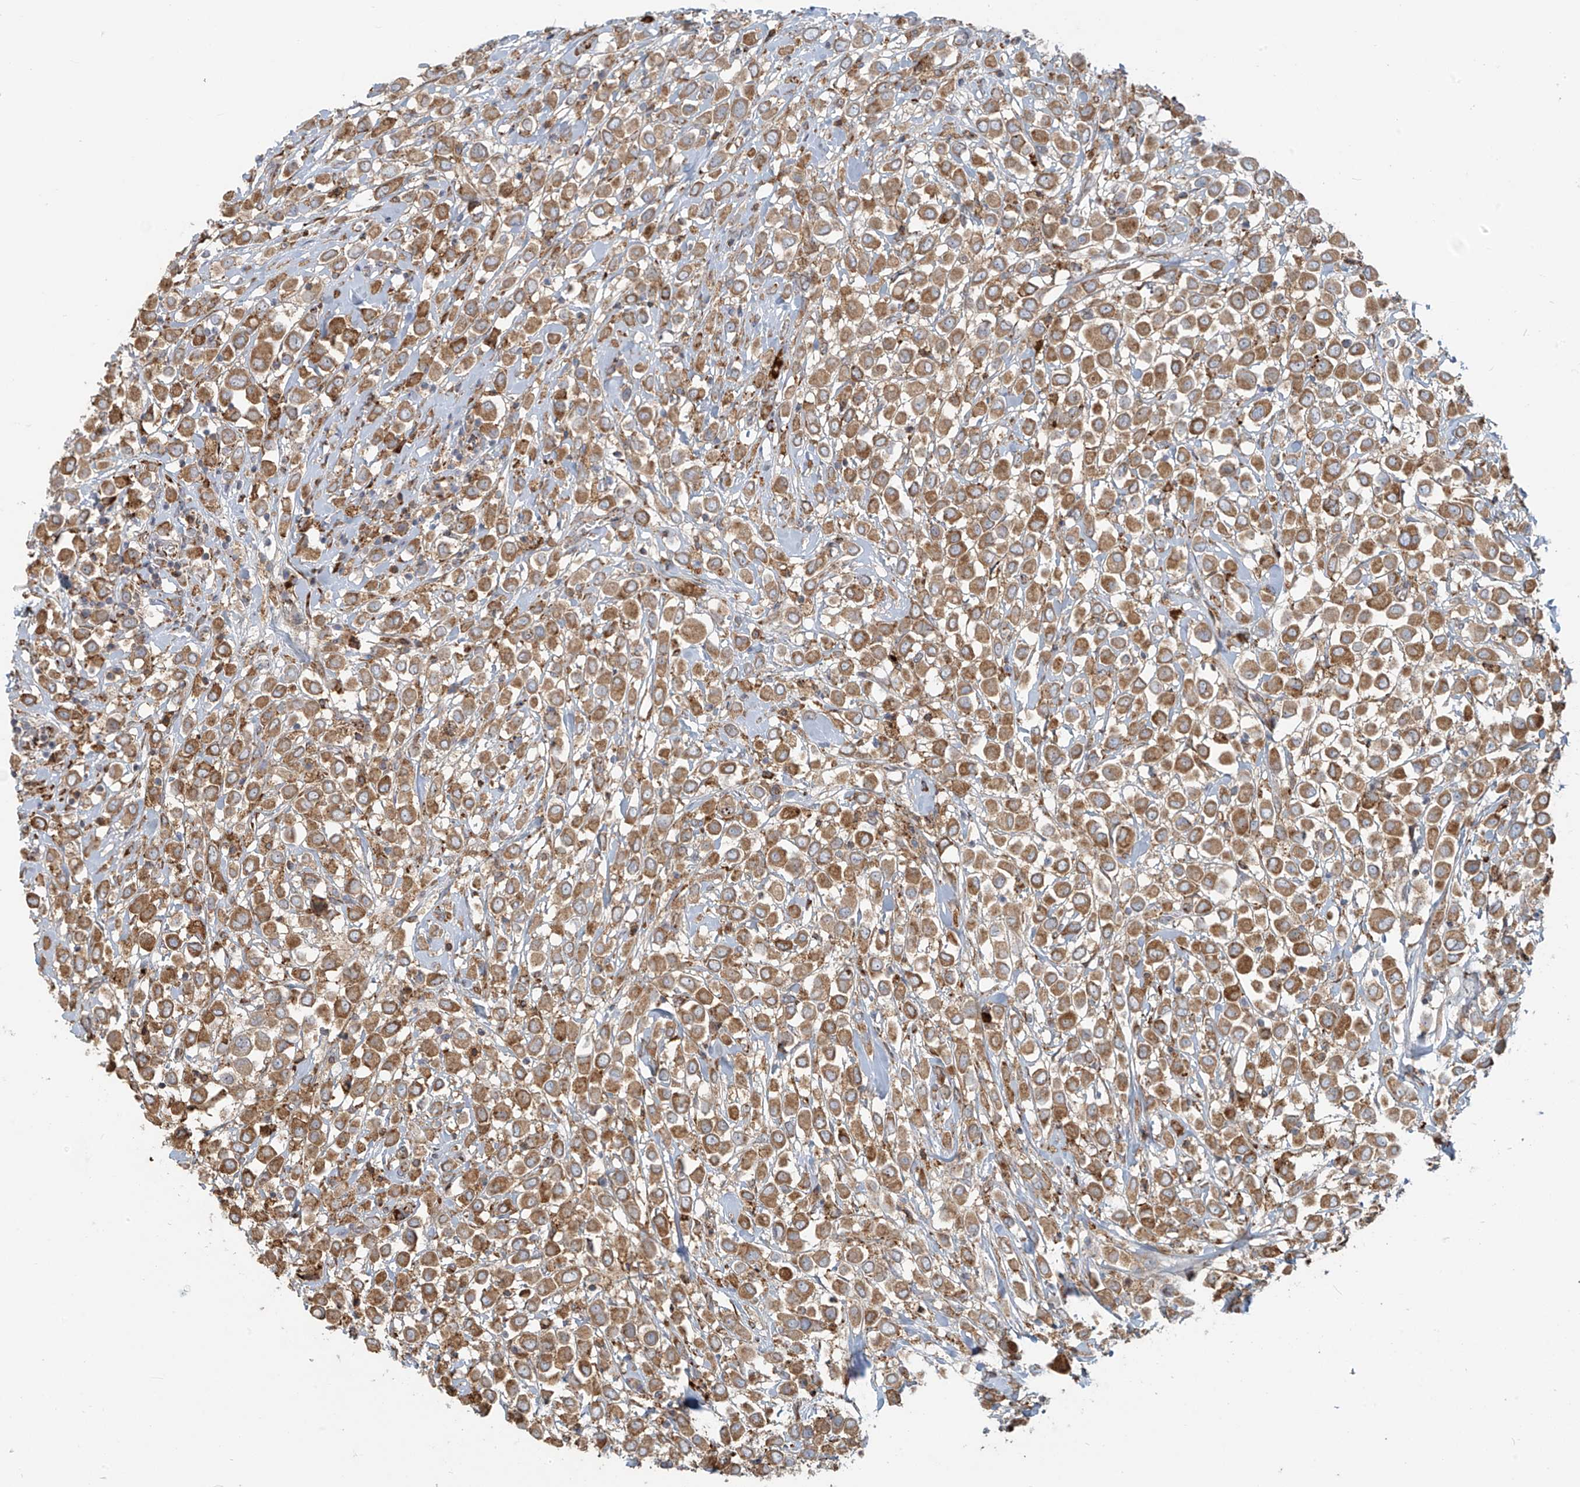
{"staining": {"intensity": "moderate", "quantity": ">75%", "location": "cytoplasmic/membranous"}, "tissue": "breast cancer", "cell_type": "Tumor cells", "image_type": "cancer", "snomed": [{"axis": "morphology", "description": "Duct carcinoma"}, {"axis": "topography", "description": "Breast"}], "caption": "A brown stain shows moderate cytoplasmic/membranous expression of a protein in breast cancer tumor cells.", "gene": "KATNIP", "patient": {"sex": "female", "age": 61}}